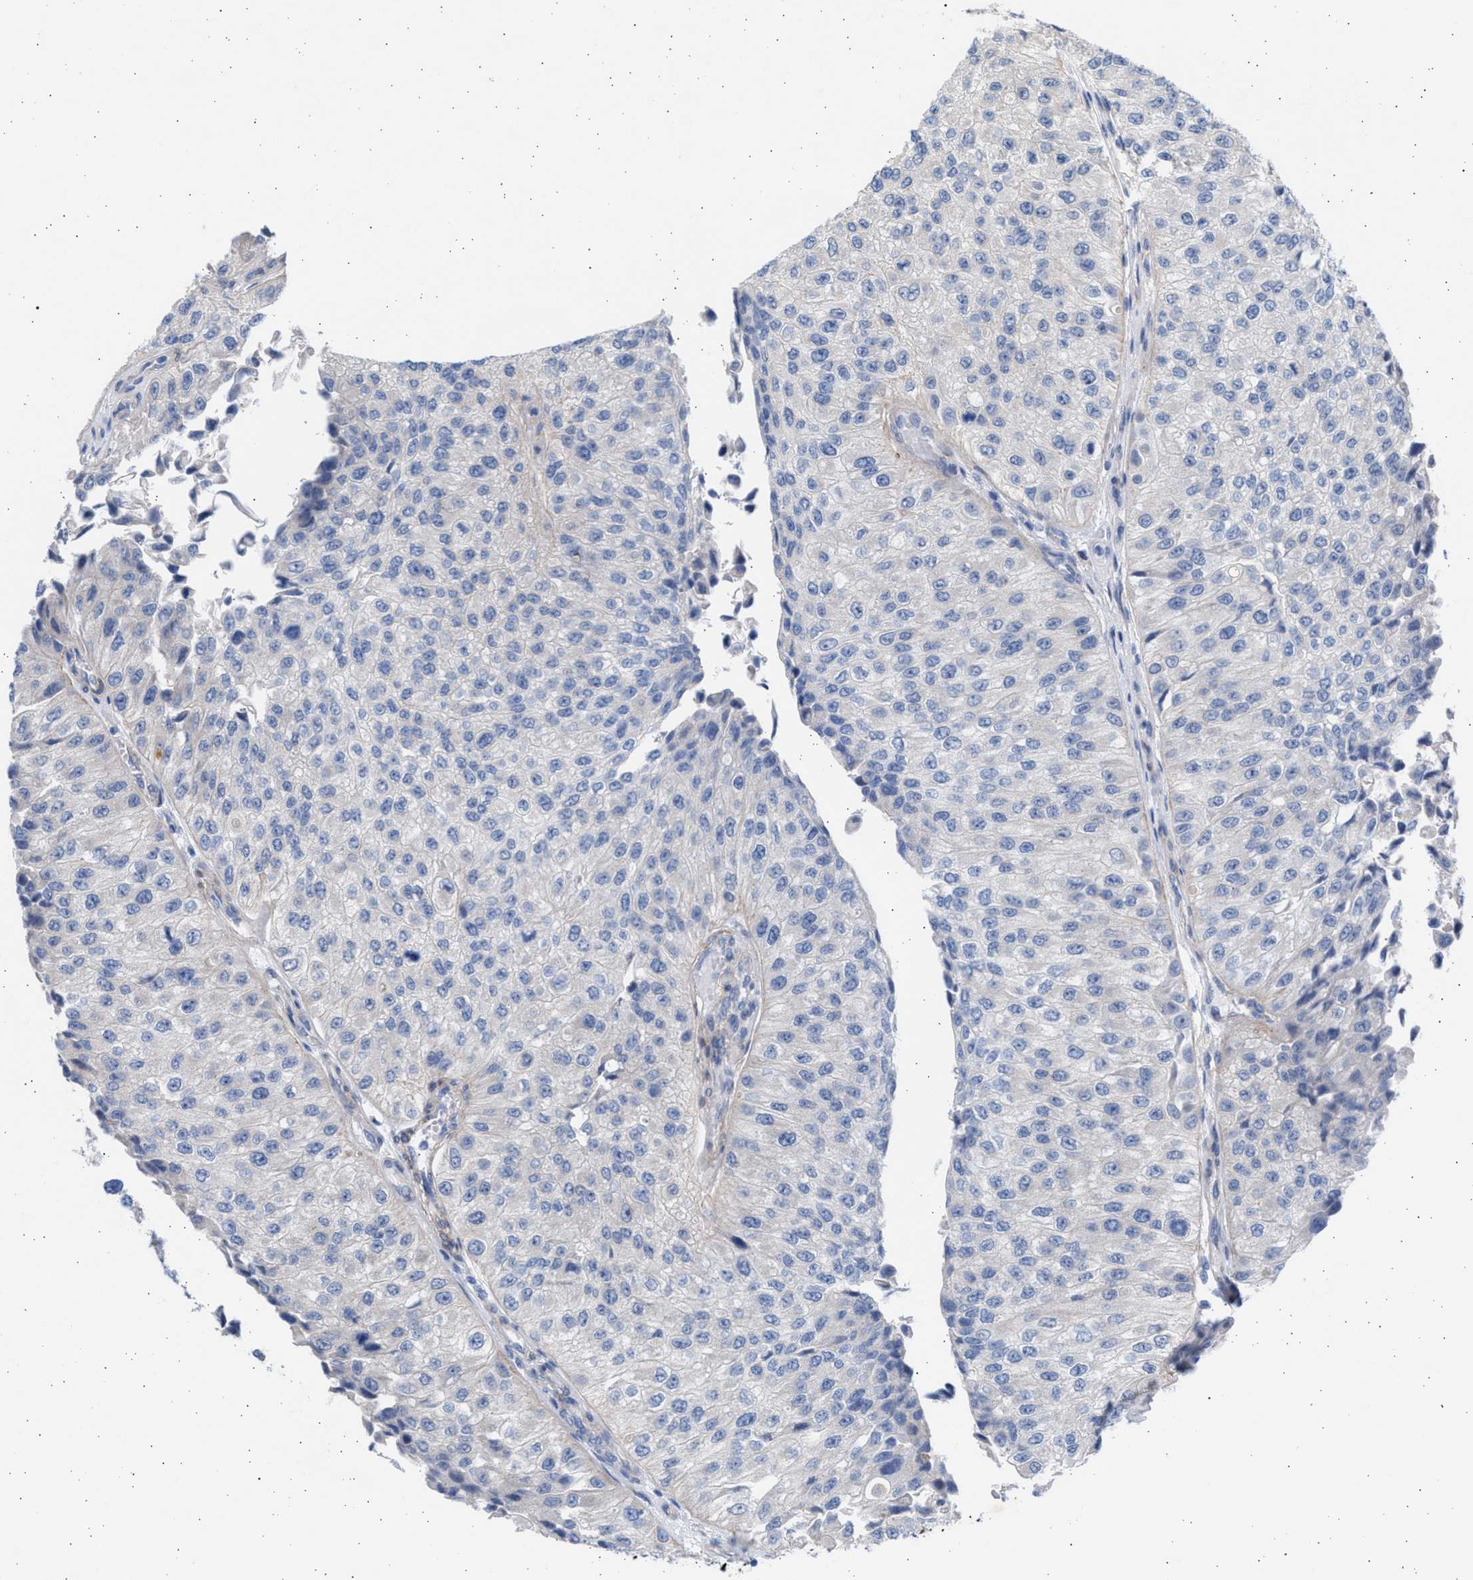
{"staining": {"intensity": "negative", "quantity": "none", "location": "none"}, "tissue": "urothelial cancer", "cell_type": "Tumor cells", "image_type": "cancer", "snomed": [{"axis": "morphology", "description": "Urothelial carcinoma, High grade"}, {"axis": "topography", "description": "Kidney"}, {"axis": "topography", "description": "Urinary bladder"}], "caption": "This histopathology image is of high-grade urothelial carcinoma stained with IHC to label a protein in brown with the nuclei are counter-stained blue. There is no staining in tumor cells.", "gene": "NBR1", "patient": {"sex": "male", "age": 77}}